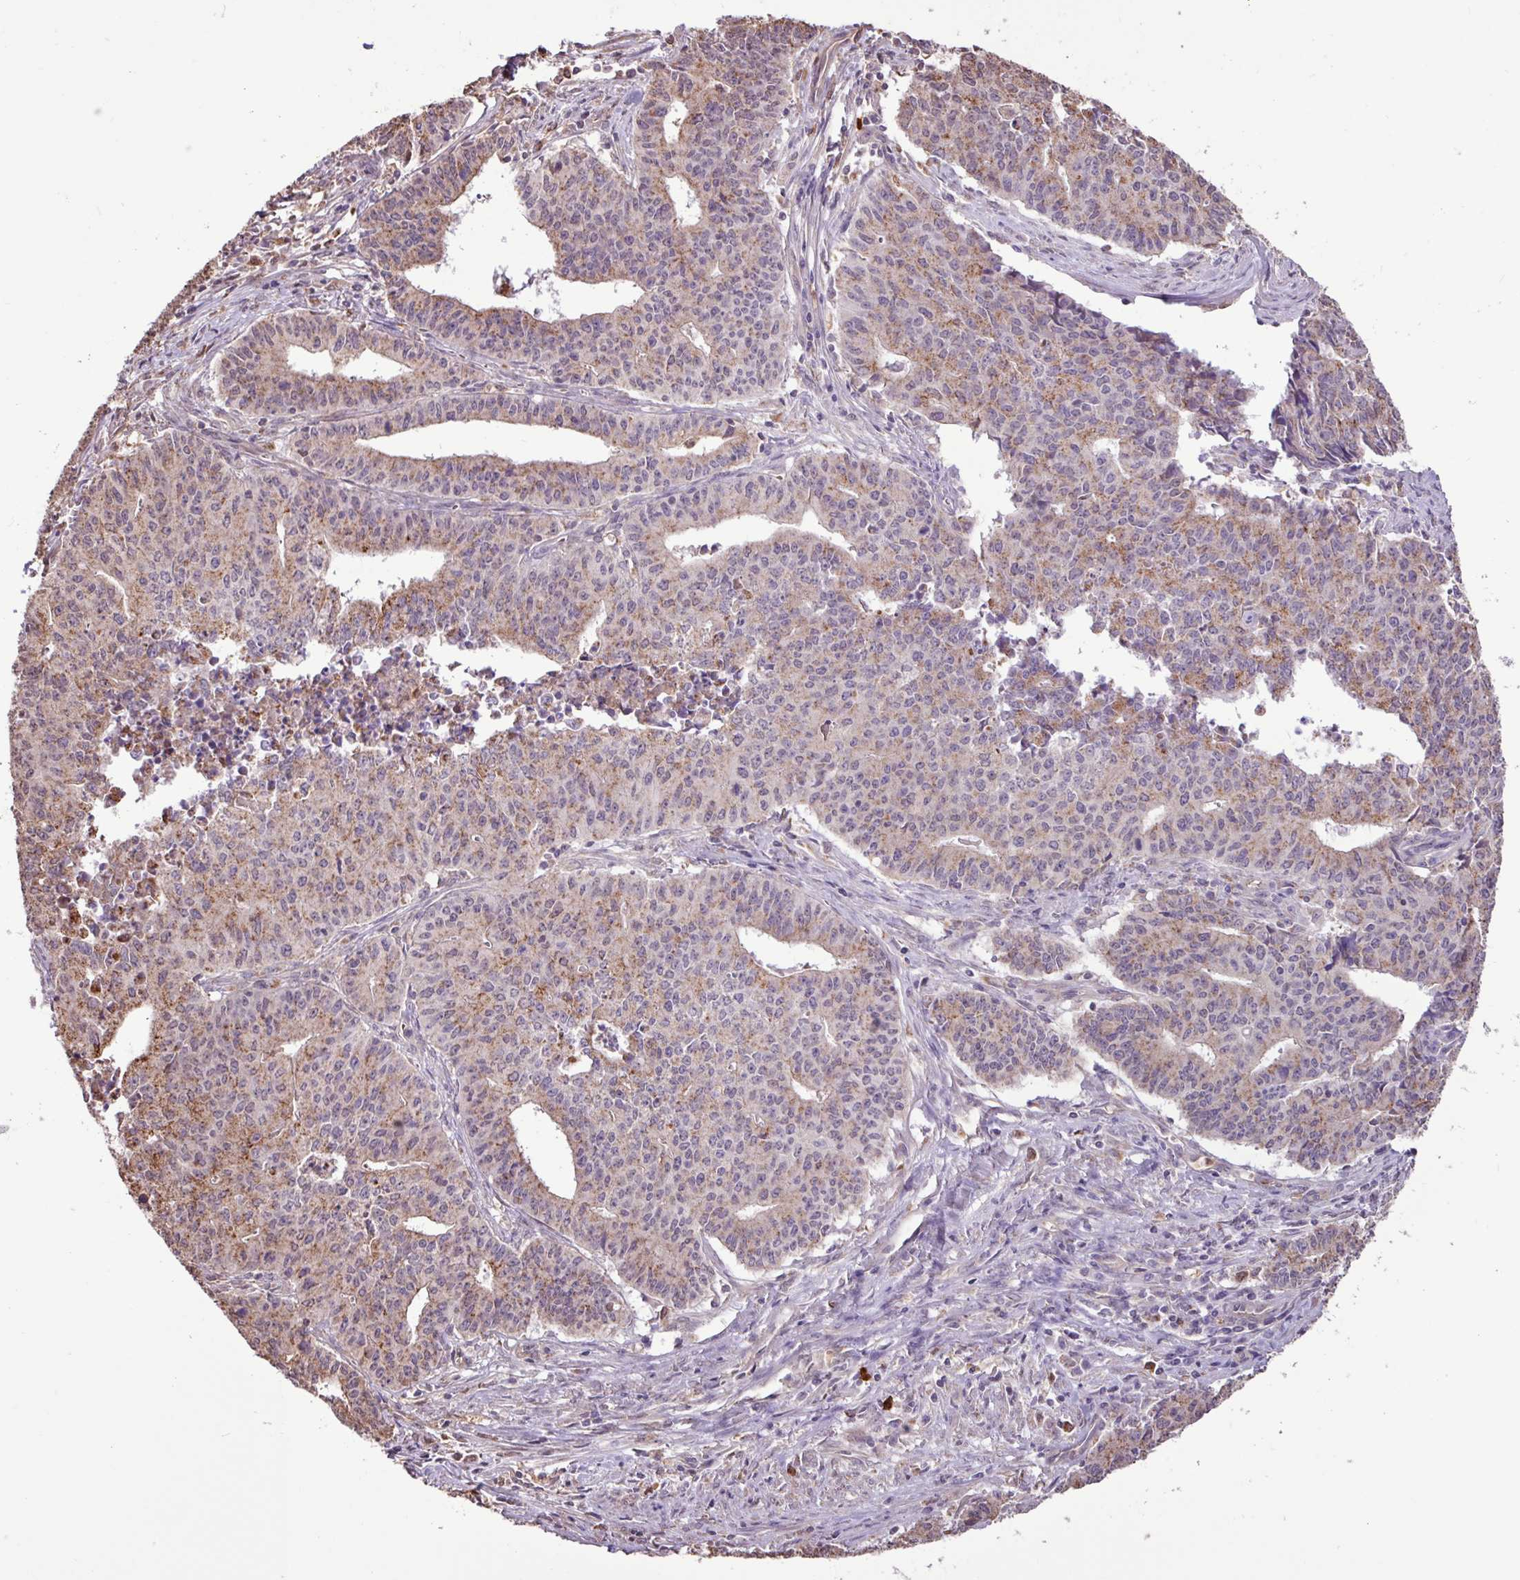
{"staining": {"intensity": "moderate", "quantity": "25%-75%", "location": "cytoplasmic/membranous"}, "tissue": "endometrial cancer", "cell_type": "Tumor cells", "image_type": "cancer", "snomed": [{"axis": "morphology", "description": "Adenocarcinoma, NOS"}, {"axis": "topography", "description": "Endometrium"}], "caption": "Moderate cytoplasmic/membranous expression is seen in approximately 25%-75% of tumor cells in endometrial adenocarcinoma.", "gene": "CHST11", "patient": {"sex": "female", "age": 59}}